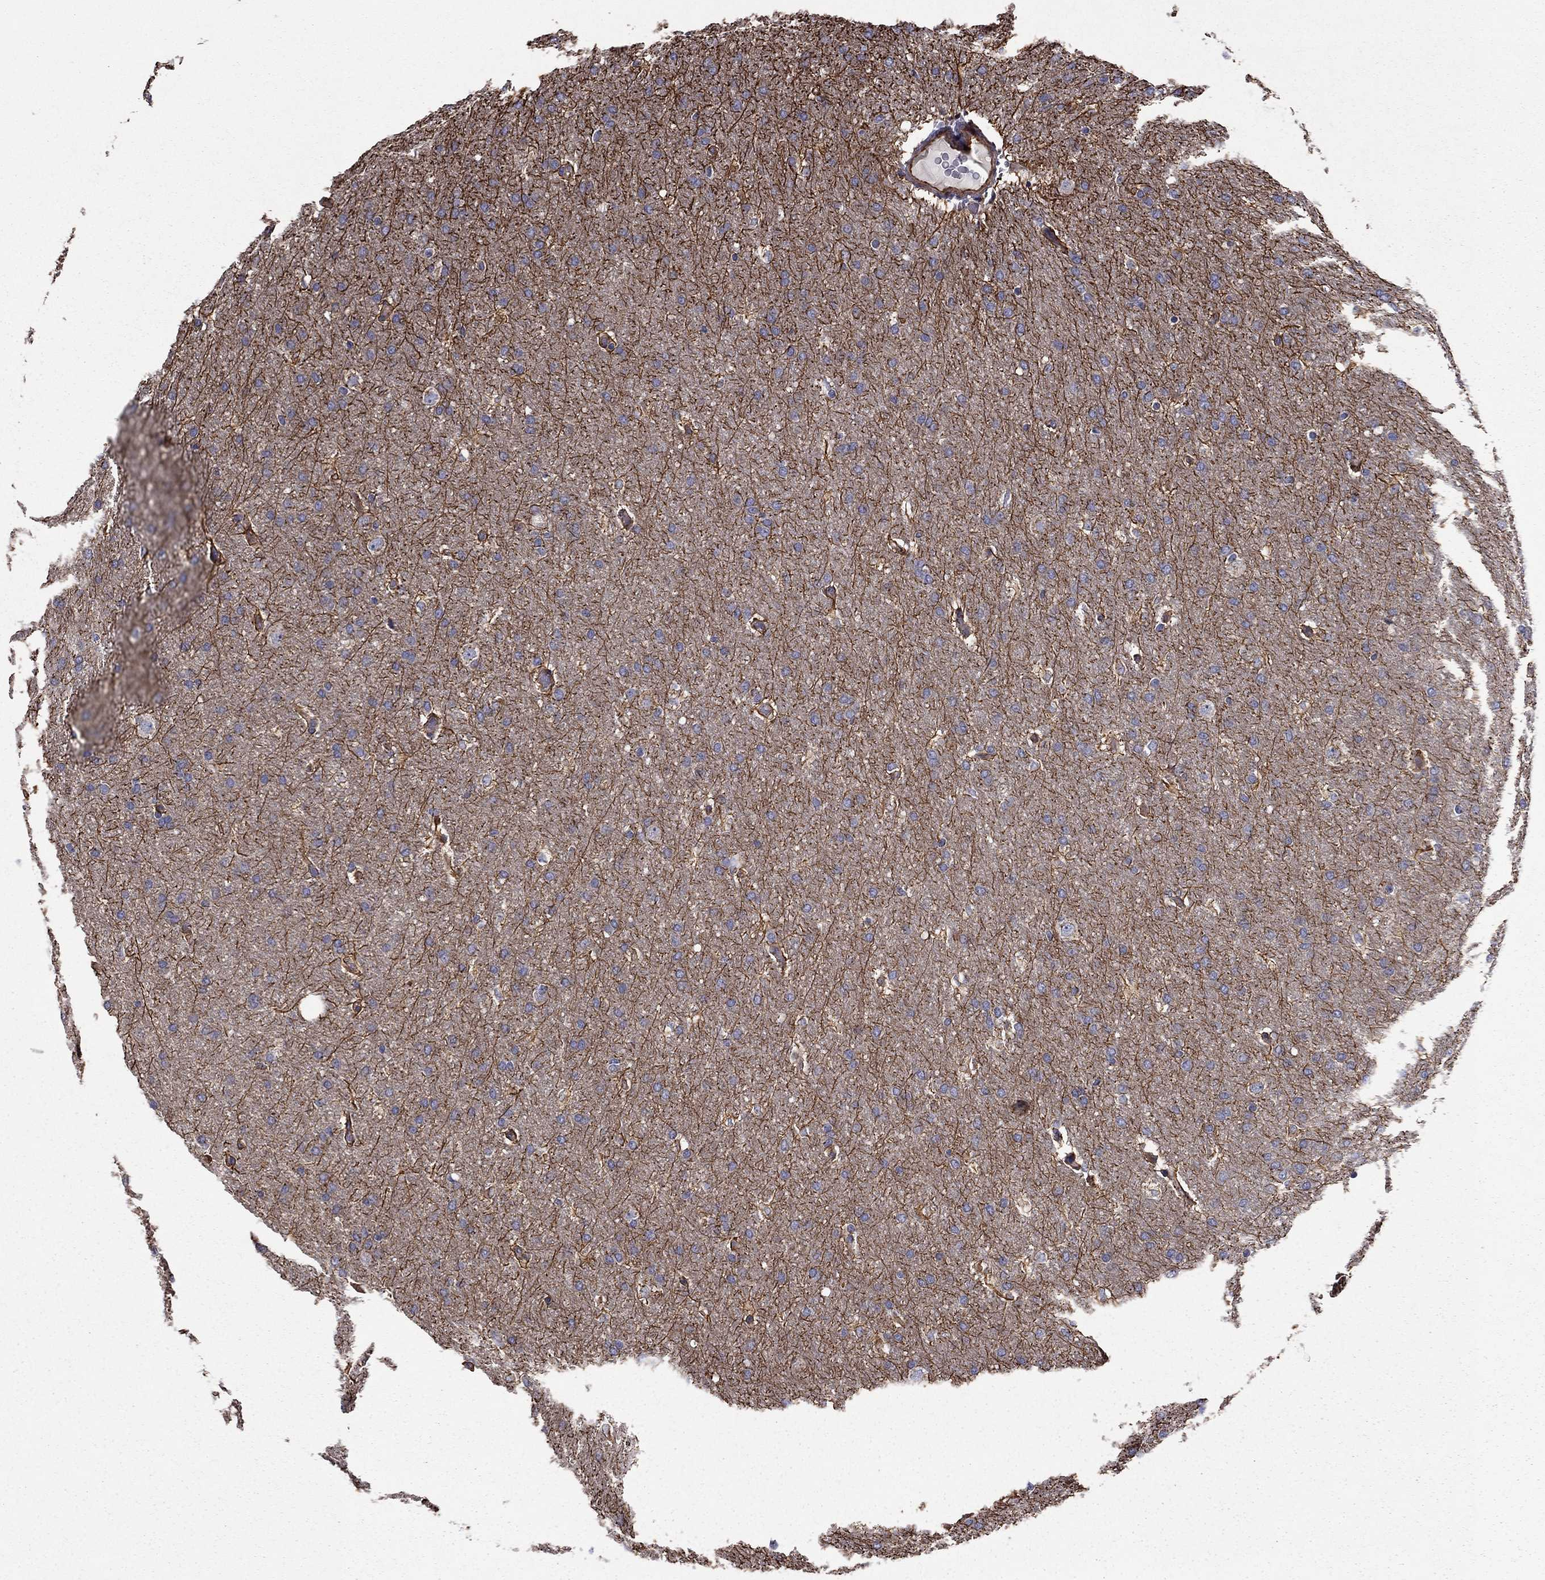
{"staining": {"intensity": "negative", "quantity": "none", "location": "none"}, "tissue": "glioma", "cell_type": "Tumor cells", "image_type": "cancer", "snomed": [{"axis": "morphology", "description": "Glioma, malignant, Low grade"}, {"axis": "topography", "description": "Brain"}], "caption": "This is an IHC micrograph of human glioma. There is no staining in tumor cells.", "gene": "CLSTN1", "patient": {"sex": "female", "age": 37}}